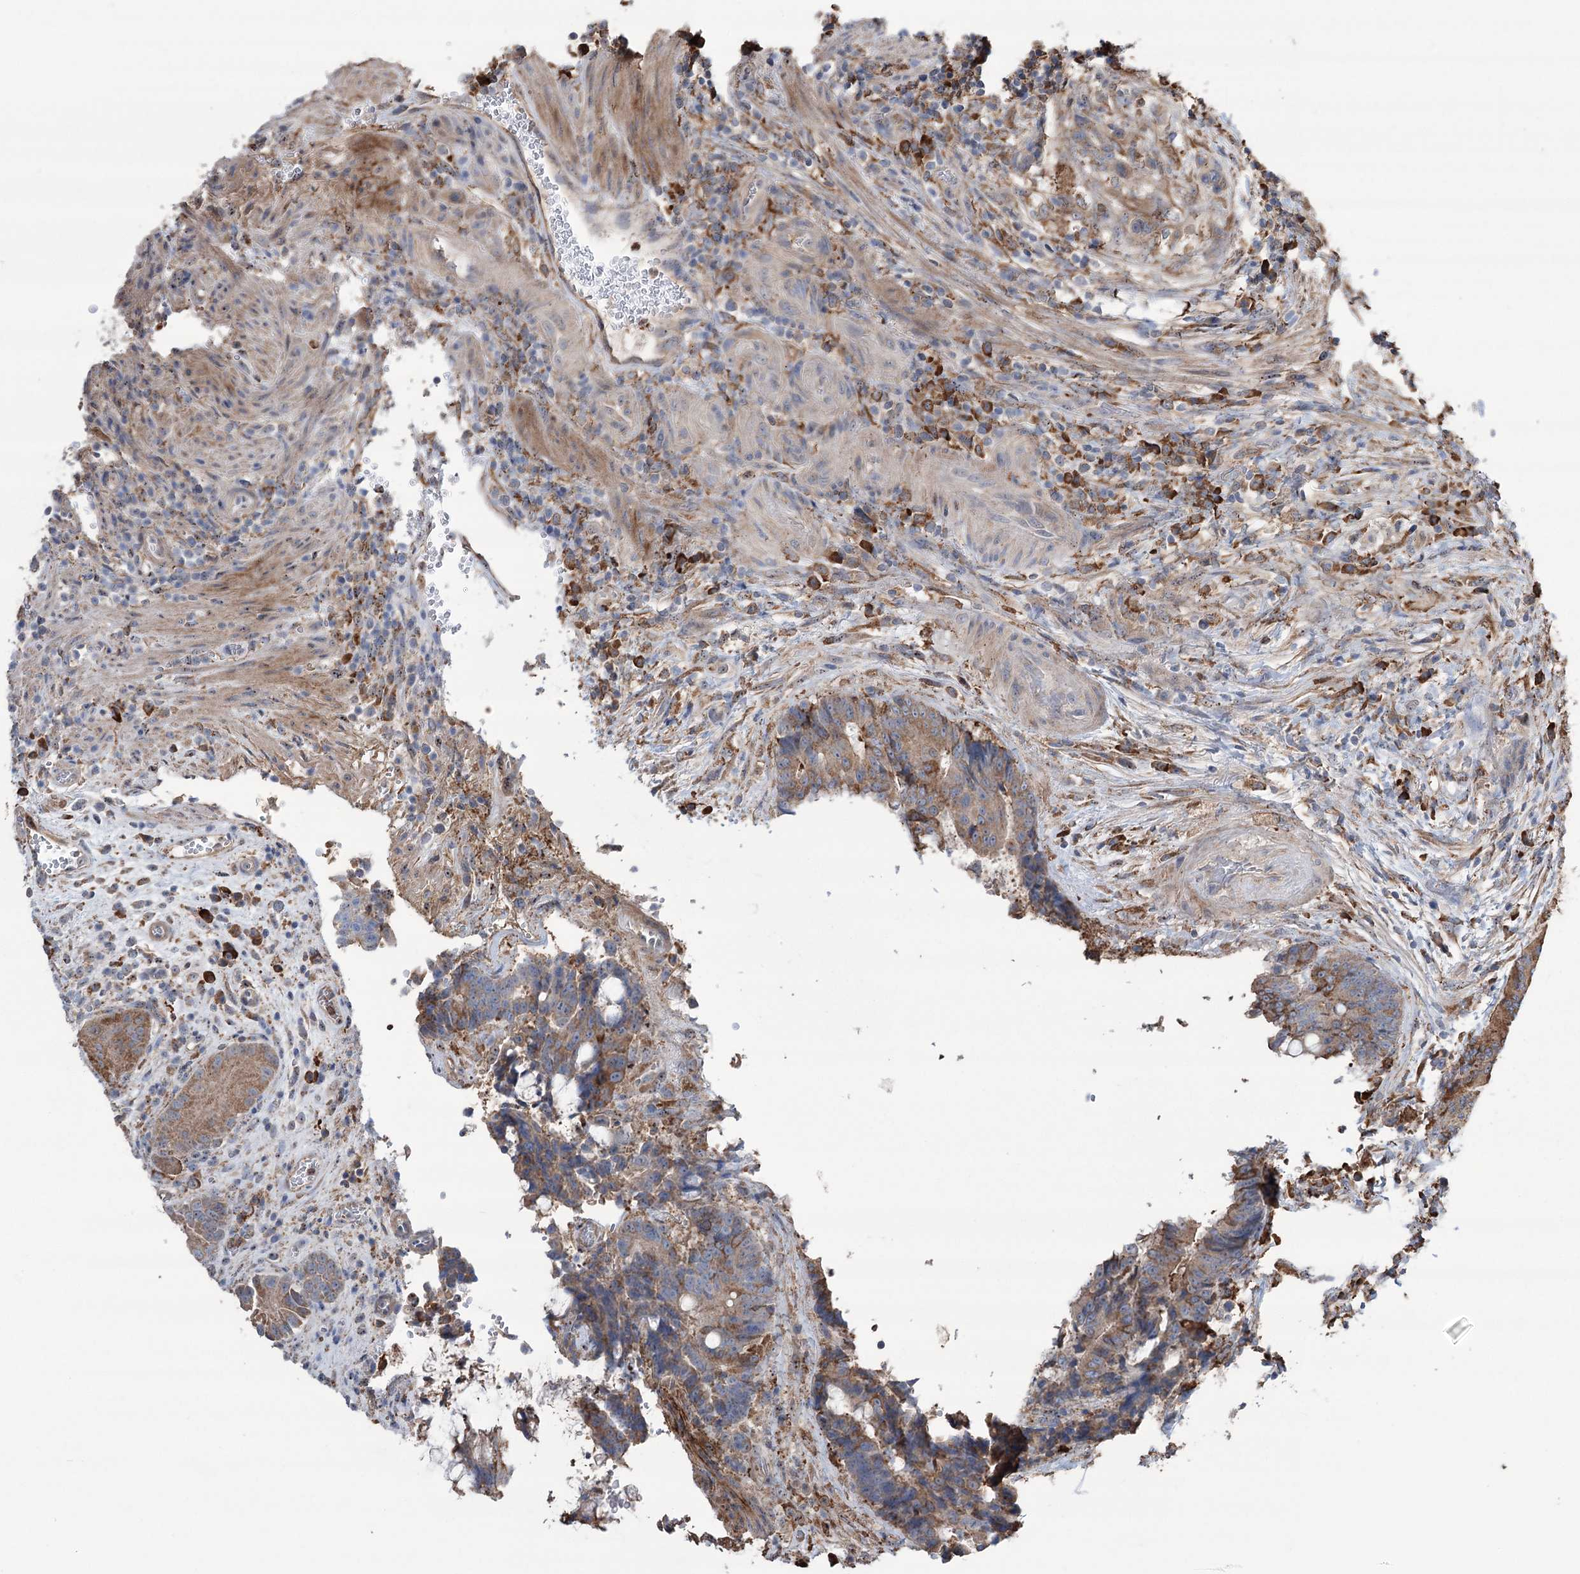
{"staining": {"intensity": "moderate", "quantity": "25%-75%", "location": "cytoplasmic/membranous"}, "tissue": "colorectal cancer", "cell_type": "Tumor cells", "image_type": "cancer", "snomed": [{"axis": "morphology", "description": "Adenocarcinoma, NOS"}, {"axis": "topography", "description": "Rectum"}], "caption": "A photomicrograph of adenocarcinoma (colorectal) stained for a protein demonstrates moderate cytoplasmic/membranous brown staining in tumor cells.", "gene": "TRIM71", "patient": {"sex": "male", "age": 69}}